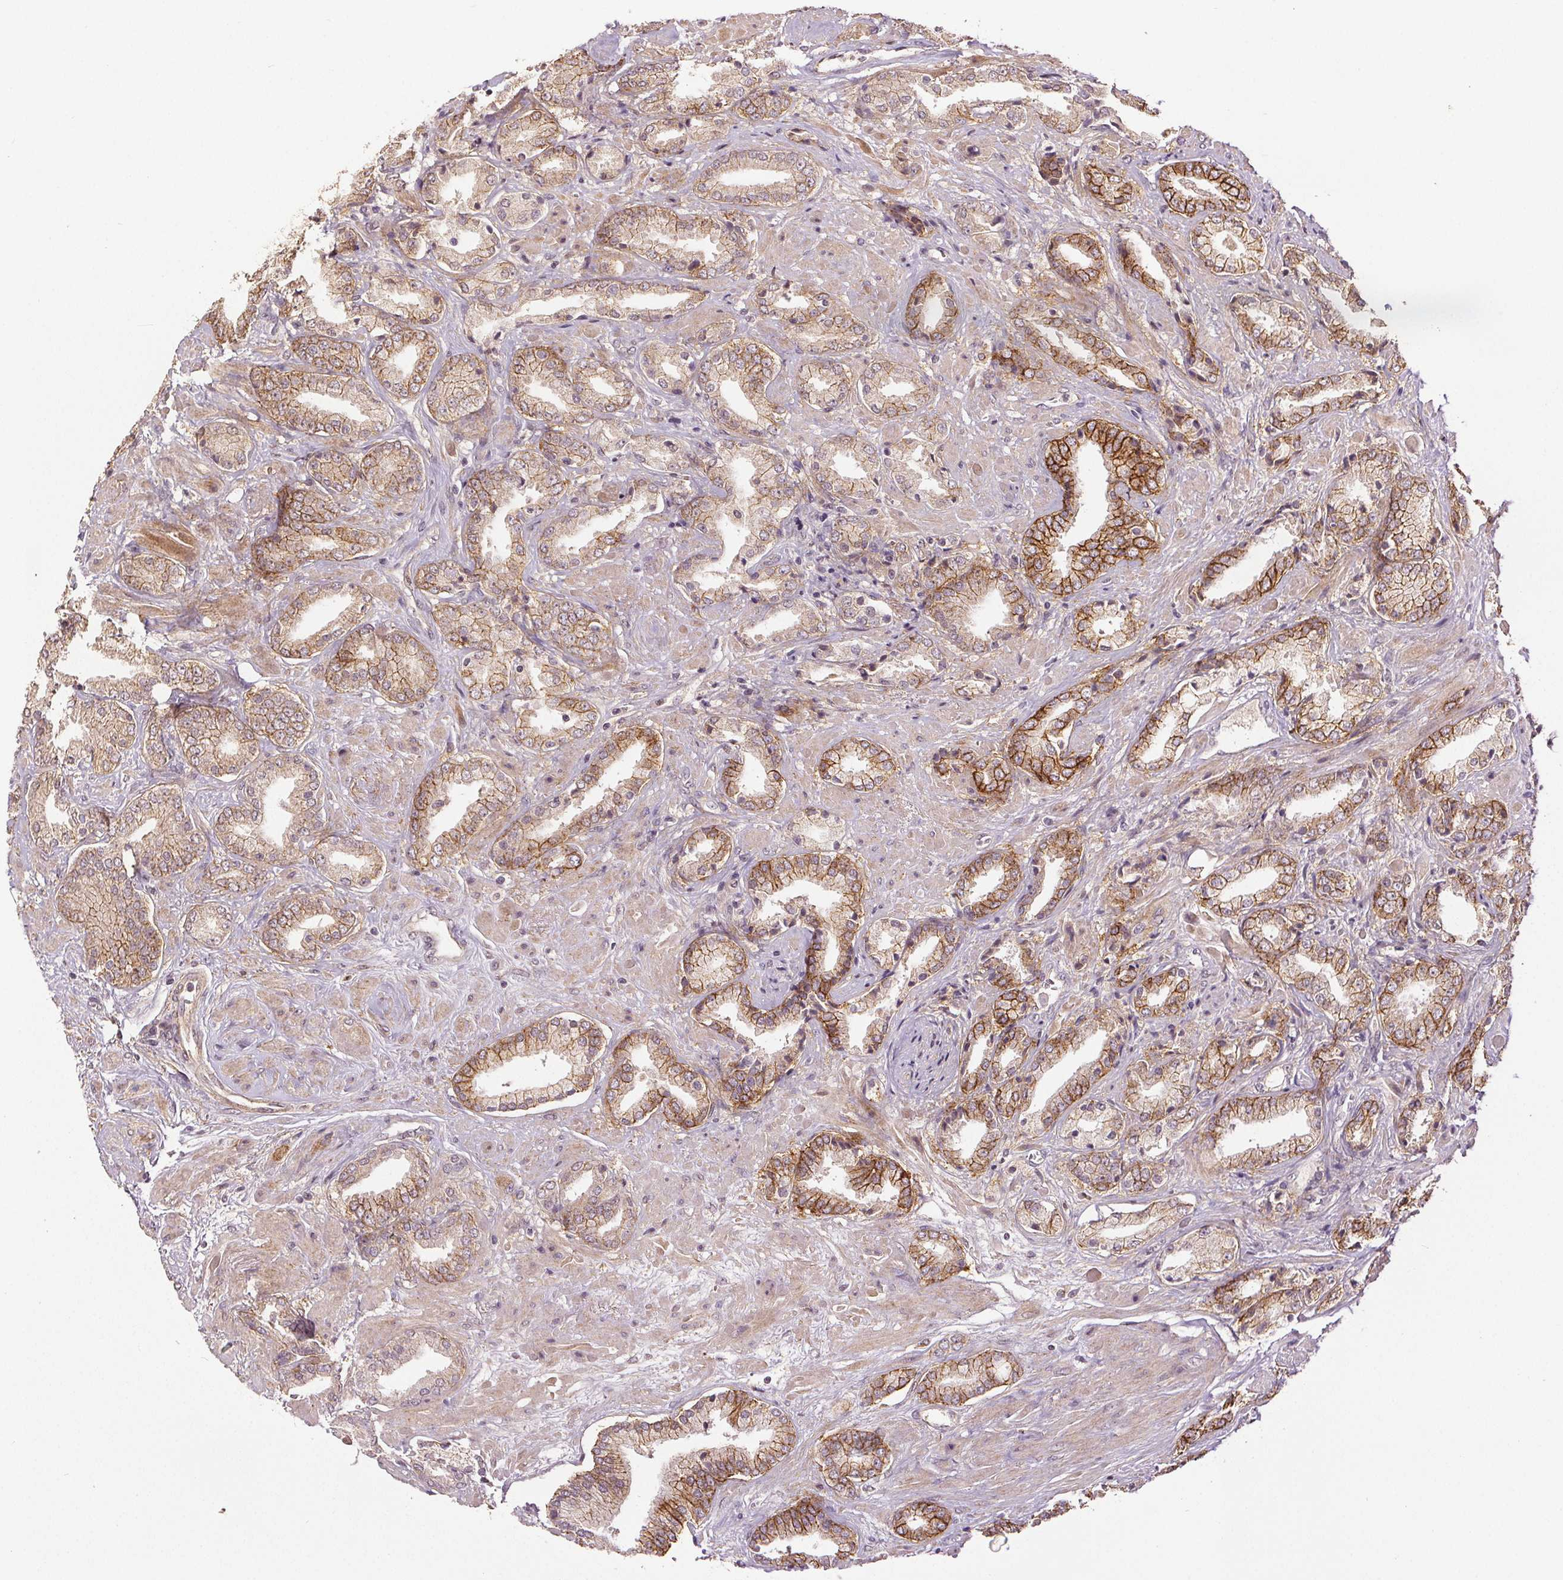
{"staining": {"intensity": "moderate", "quantity": ">75%", "location": "cytoplasmic/membranous"}, "tissue": "prostate cancer", "cell_type": "Tumor cells", "image_type": "cancer", "snomed": [{"axis": "morphology", "description": "Adenocarcinoma, High grade"}, {"axis": "topography", "description": "Prostate"}], "caption": "Immunohistochemistry (DAB (3,3'-diaminobenzidine)) staining of high-grade adenocarcinoma (prostate) exhibits moderate cytoplasmic/membranous protein positivity in about >75% of tumor cells.", "gene": "EPHB3", "patient": {"sex": "male", "age": 56}}